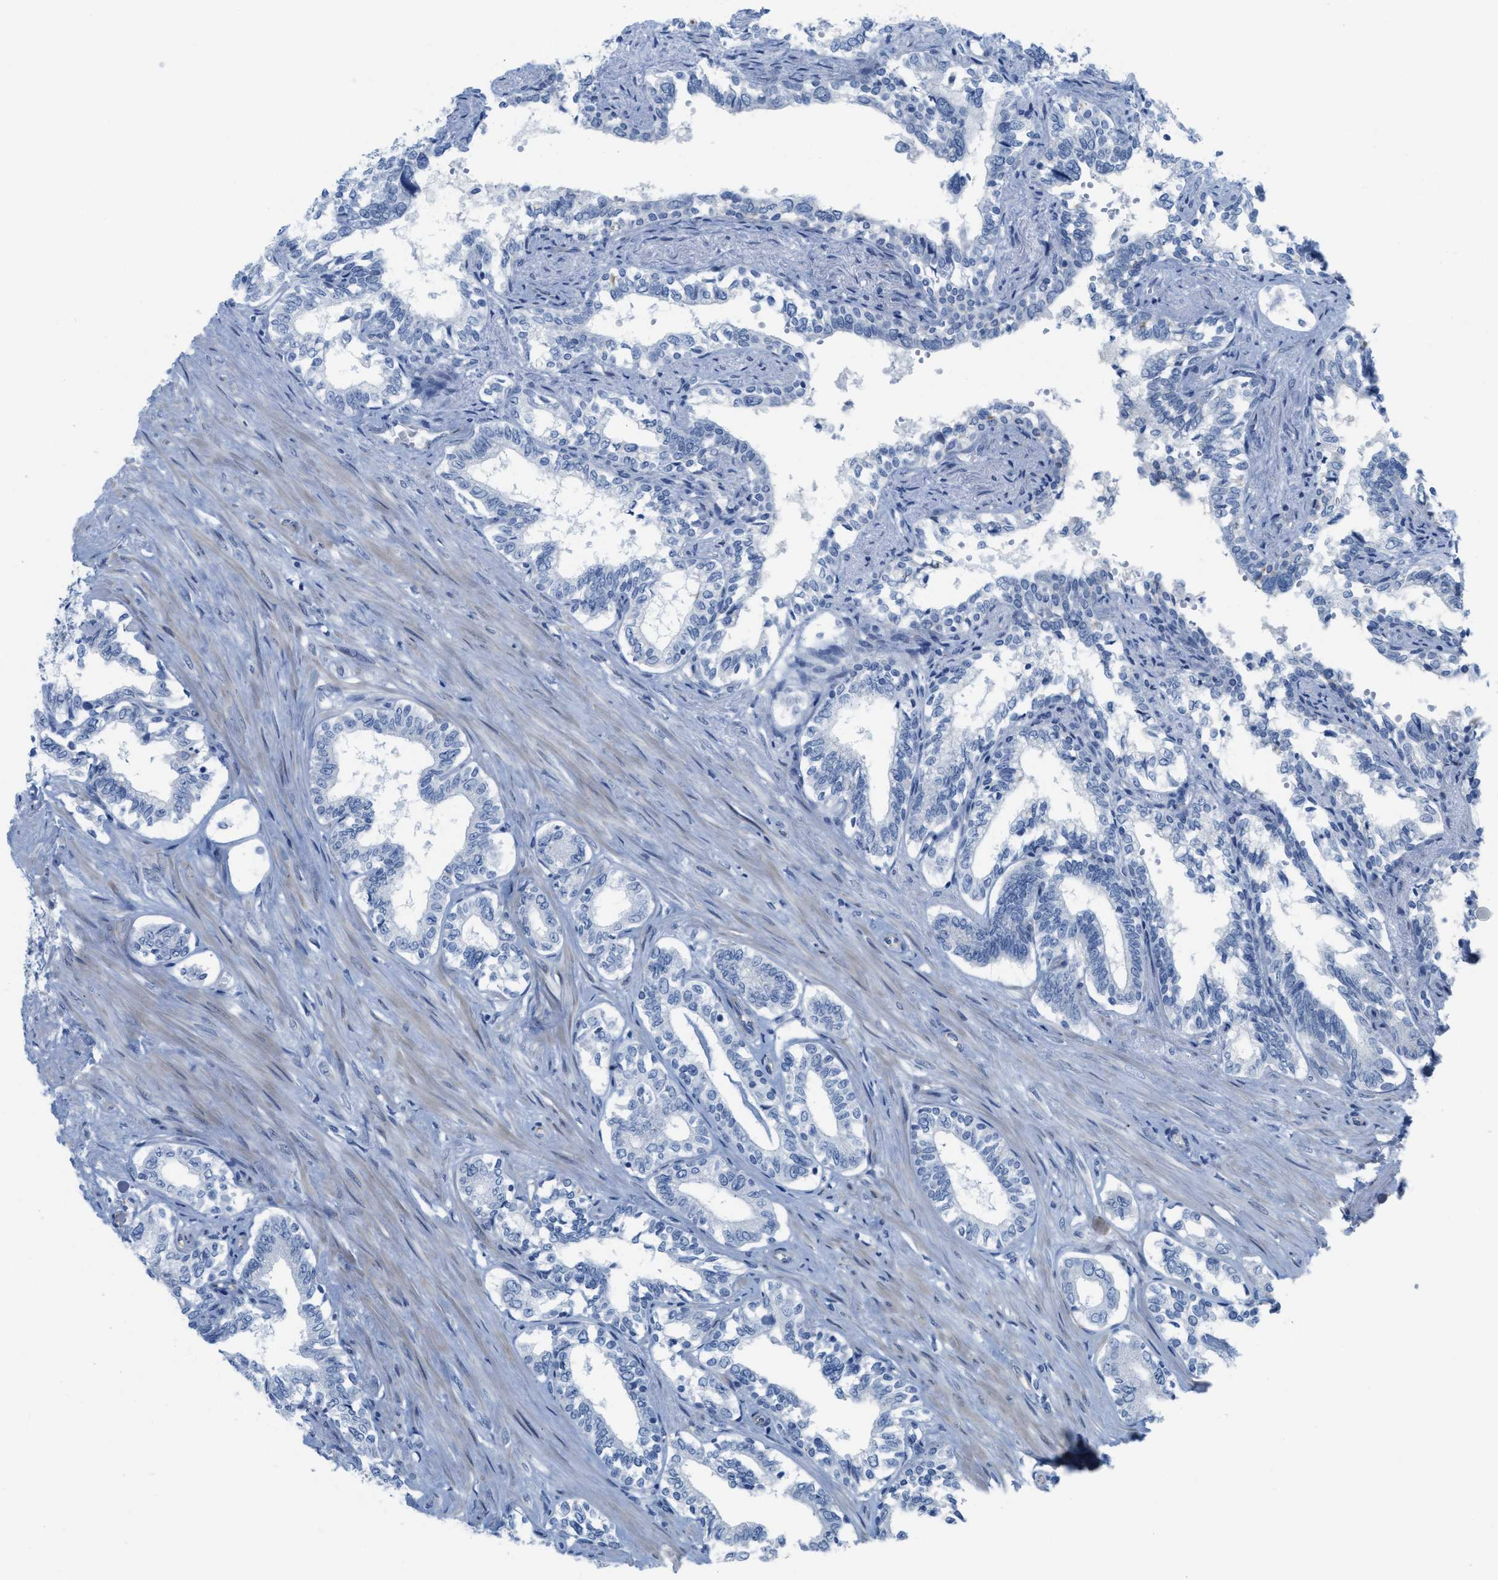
{"staining": {"intensity": "negative", "quantity": "none", "location": "none"}, "tissue": "seminal vesicle", "cell_type": "Glandular cells", "image_type": "normal", "snomed": [{"axis": "morphology", "description": "Normal tissue, NOS"}, {"axis": "morphology", "description": "Adenocarcinoma, High grade"}, {"axis": "topography", "description": "Prostate"}, {"axis": "topography", "description": "Seminal veicle"}], "caption": "Immunohistochemistry photomicrograph of unremarkable seminal vesicle stained for a protein (brown), which displays no positivity in glandular cells. Brightfield microscopy of immunohistochemistry (IHC) stained with DAB (brown) and hematoxylin (blue), captured at high magnification.", "gene": "SLC12A1", "patient": {"sex": "male", "age": 55}}